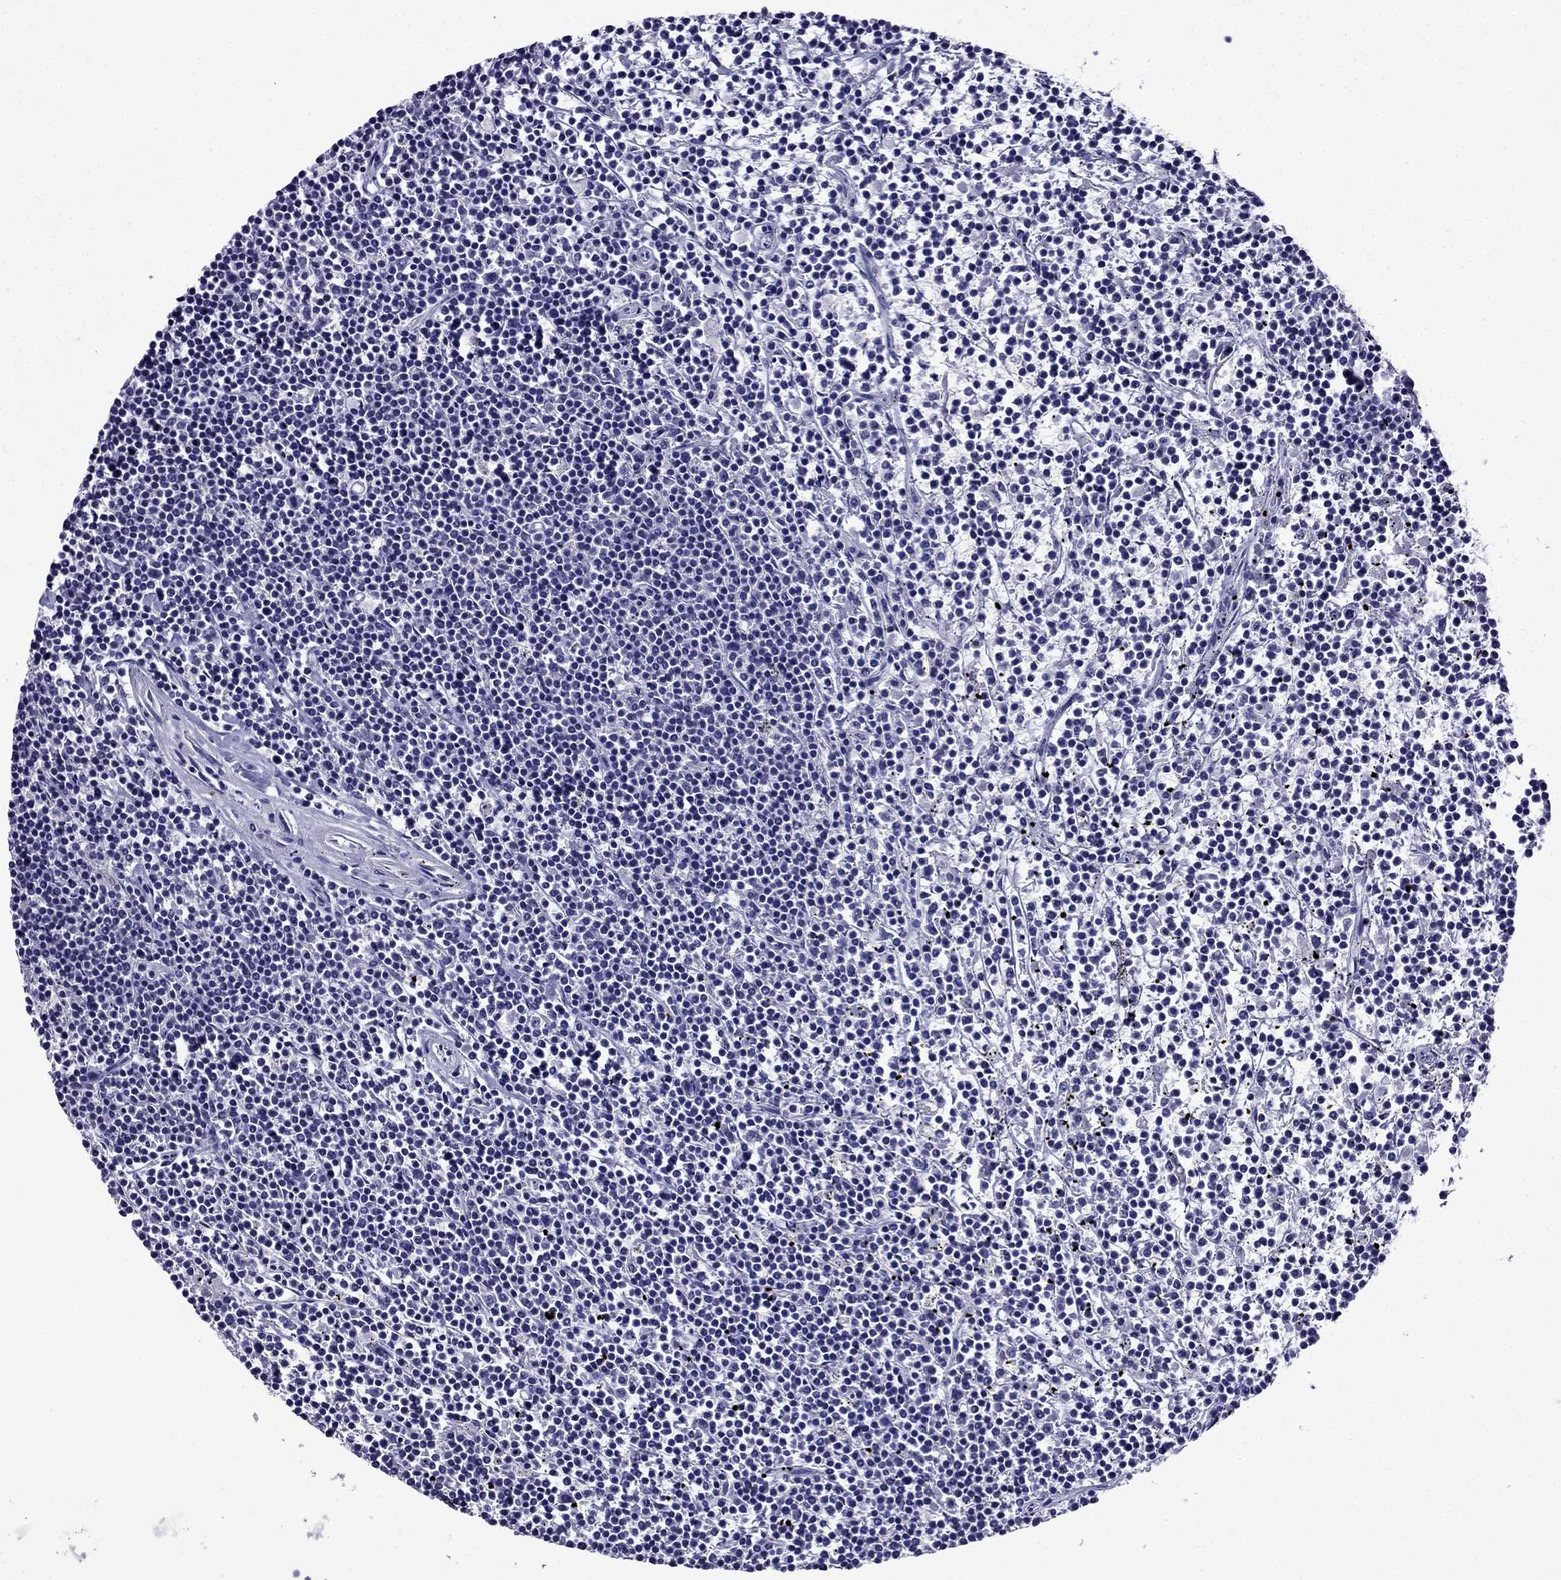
{"staining": {"intensity": "negative", "quantity": "none", "location": "none"}, "tissue": "lymphoma", "cell_type": "Tumor cells", "image_type": "cancer", "snomed": [{"axis": "morphology", "description": "Malignant lymphoma, non-Hodgkin's type, Low grade"}, {"axis": "topography", "description": "Spleen"}], "caption": "Human low-grade malignant lymphoma, non-Hodgkin's type stained for a protein using IHC demonstrates no staining in tumor cells.", "gene": "DNAH17", "patient": {"sex": "female", "age": 19}}